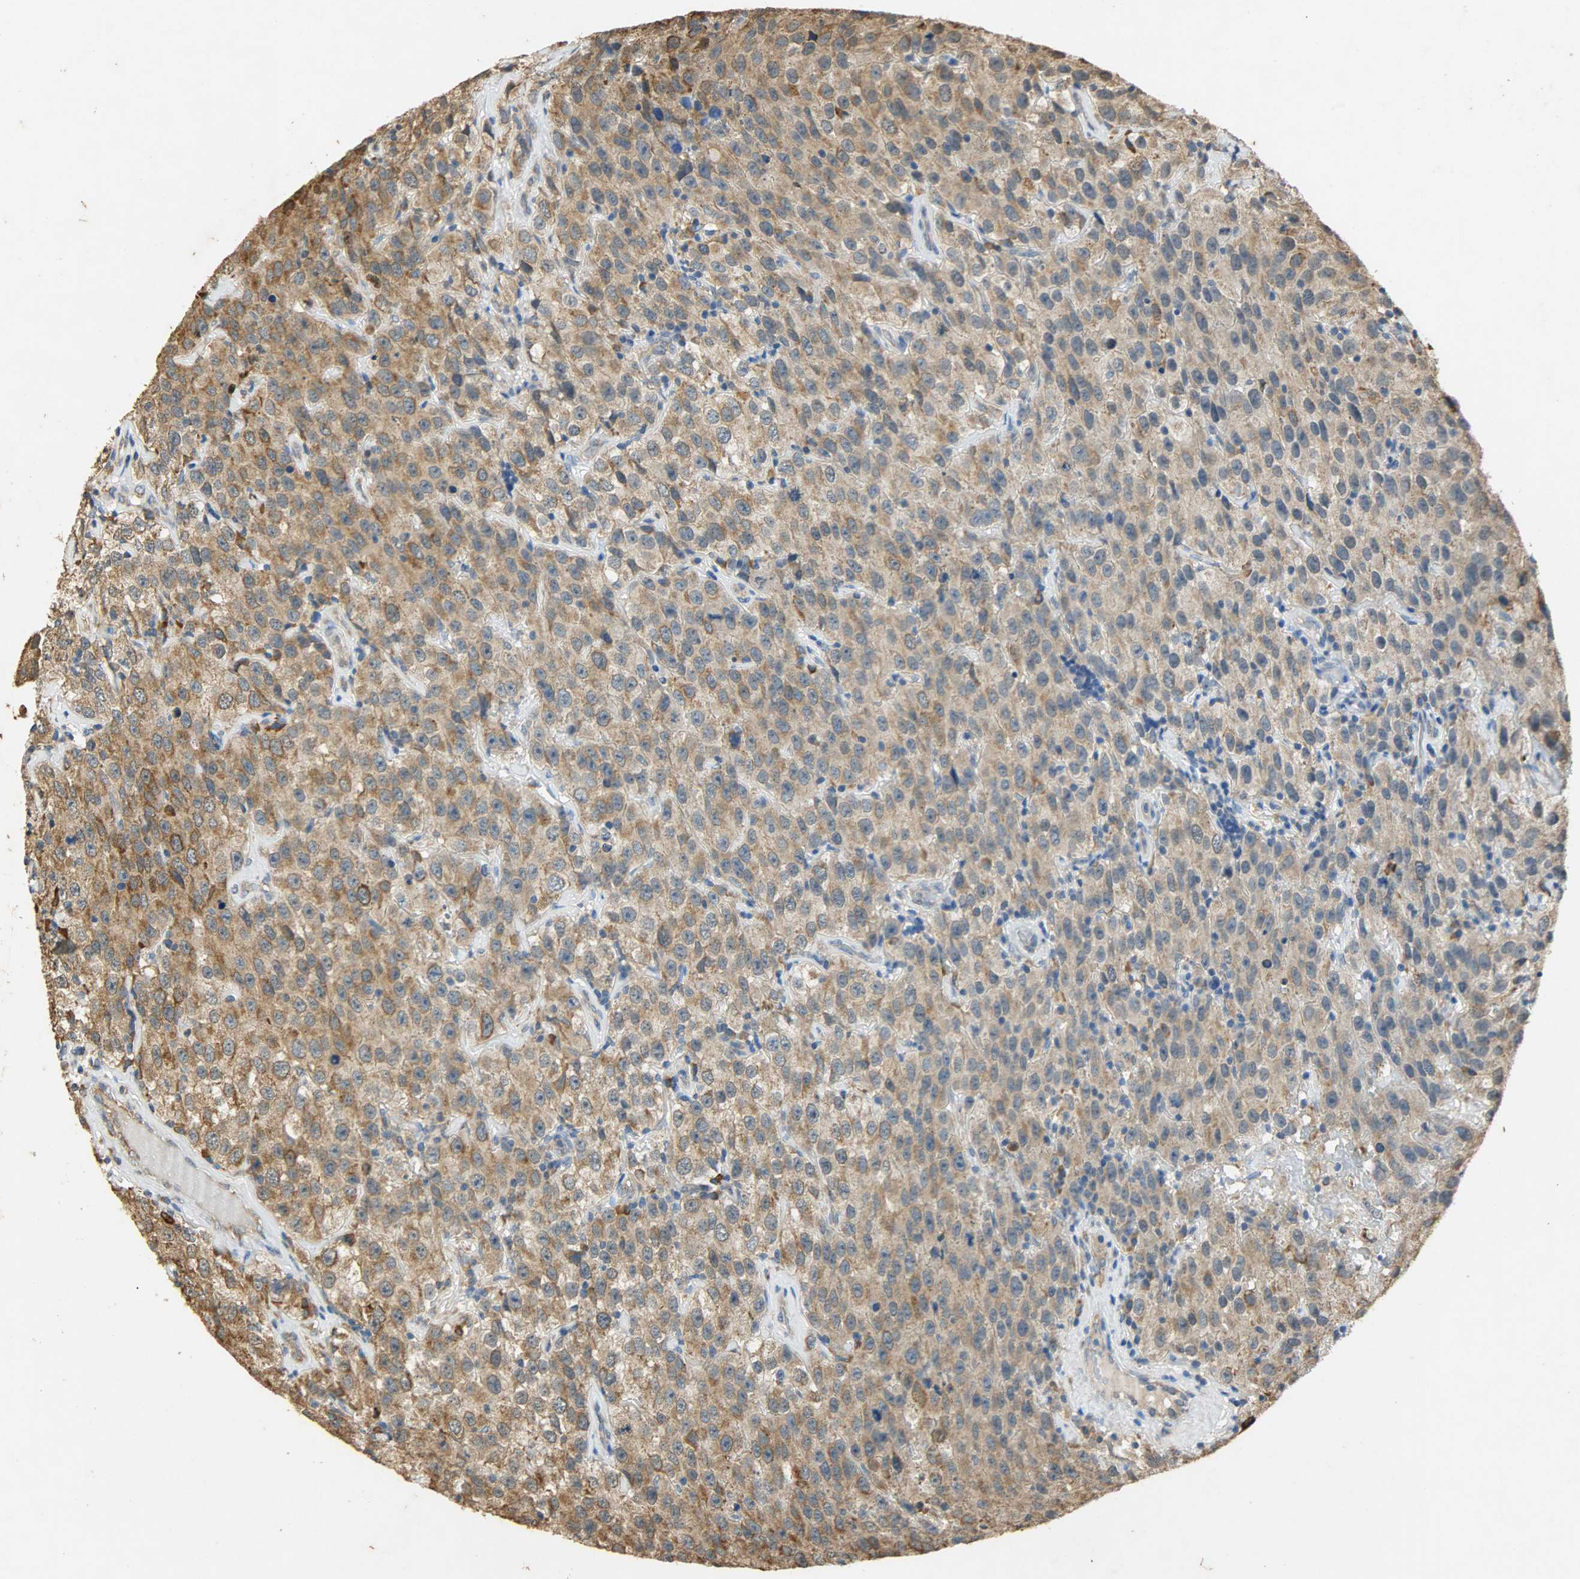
{"staining": {"intensity": "moderate", "quantity": ">75%", "location": "cytoplasmic/membranous"}, "tissue": "testis cancer", "cell_type": "Tumor cells", "image_type": "cancer", "snomed": [{"axis": "morphology", "description": "Seminoma, NOS"}, {"axis": "topography", "description": "Testis"}], "caption": "Moderate cytoplasmic/membranous positivity is identified in approximately >75% of tumor cells in testis cancer (seminoma).", "gene": "HSPA5", "patient": {"sex": "male", "age": 52}}